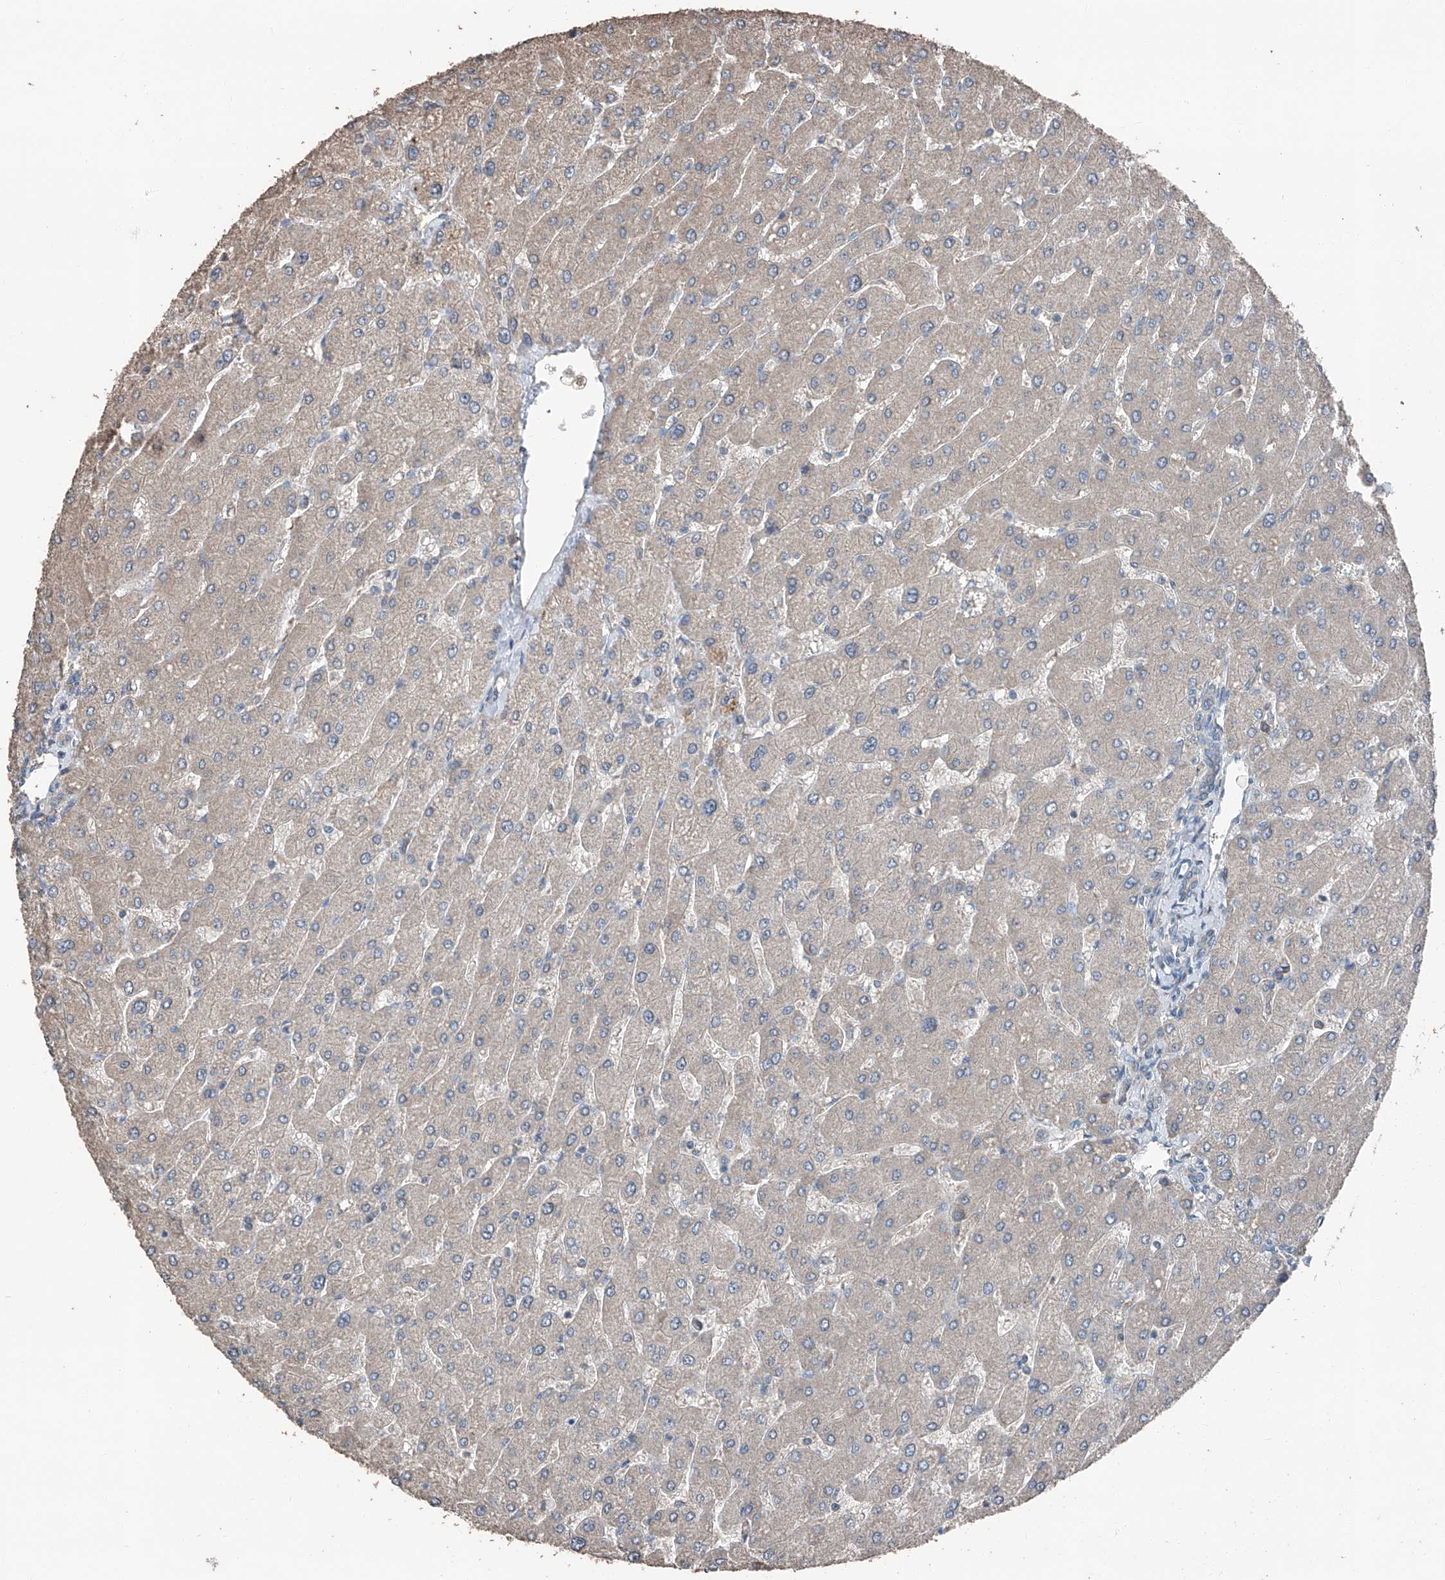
{"staining": {"intensity": "negative", "quantity": "none", "location": "none"}, "tissue": "liver", "cell_type": "Cholangiocytes", "image_type": "normal", "snomed": [{"axis": "morphology", "description": "Normal tissue, NOS"}, {"axis": "topography", "description": "Liver"}], "caption": "Unremarkable liver was stained to show a protein in brown. There is no significant positivity in cholangiocytes. (Immunohistochemistry, brightfield microscopy, high magnification).", "gene": "MAMLD1", "patient": {"sex": "male", "age": 55}}